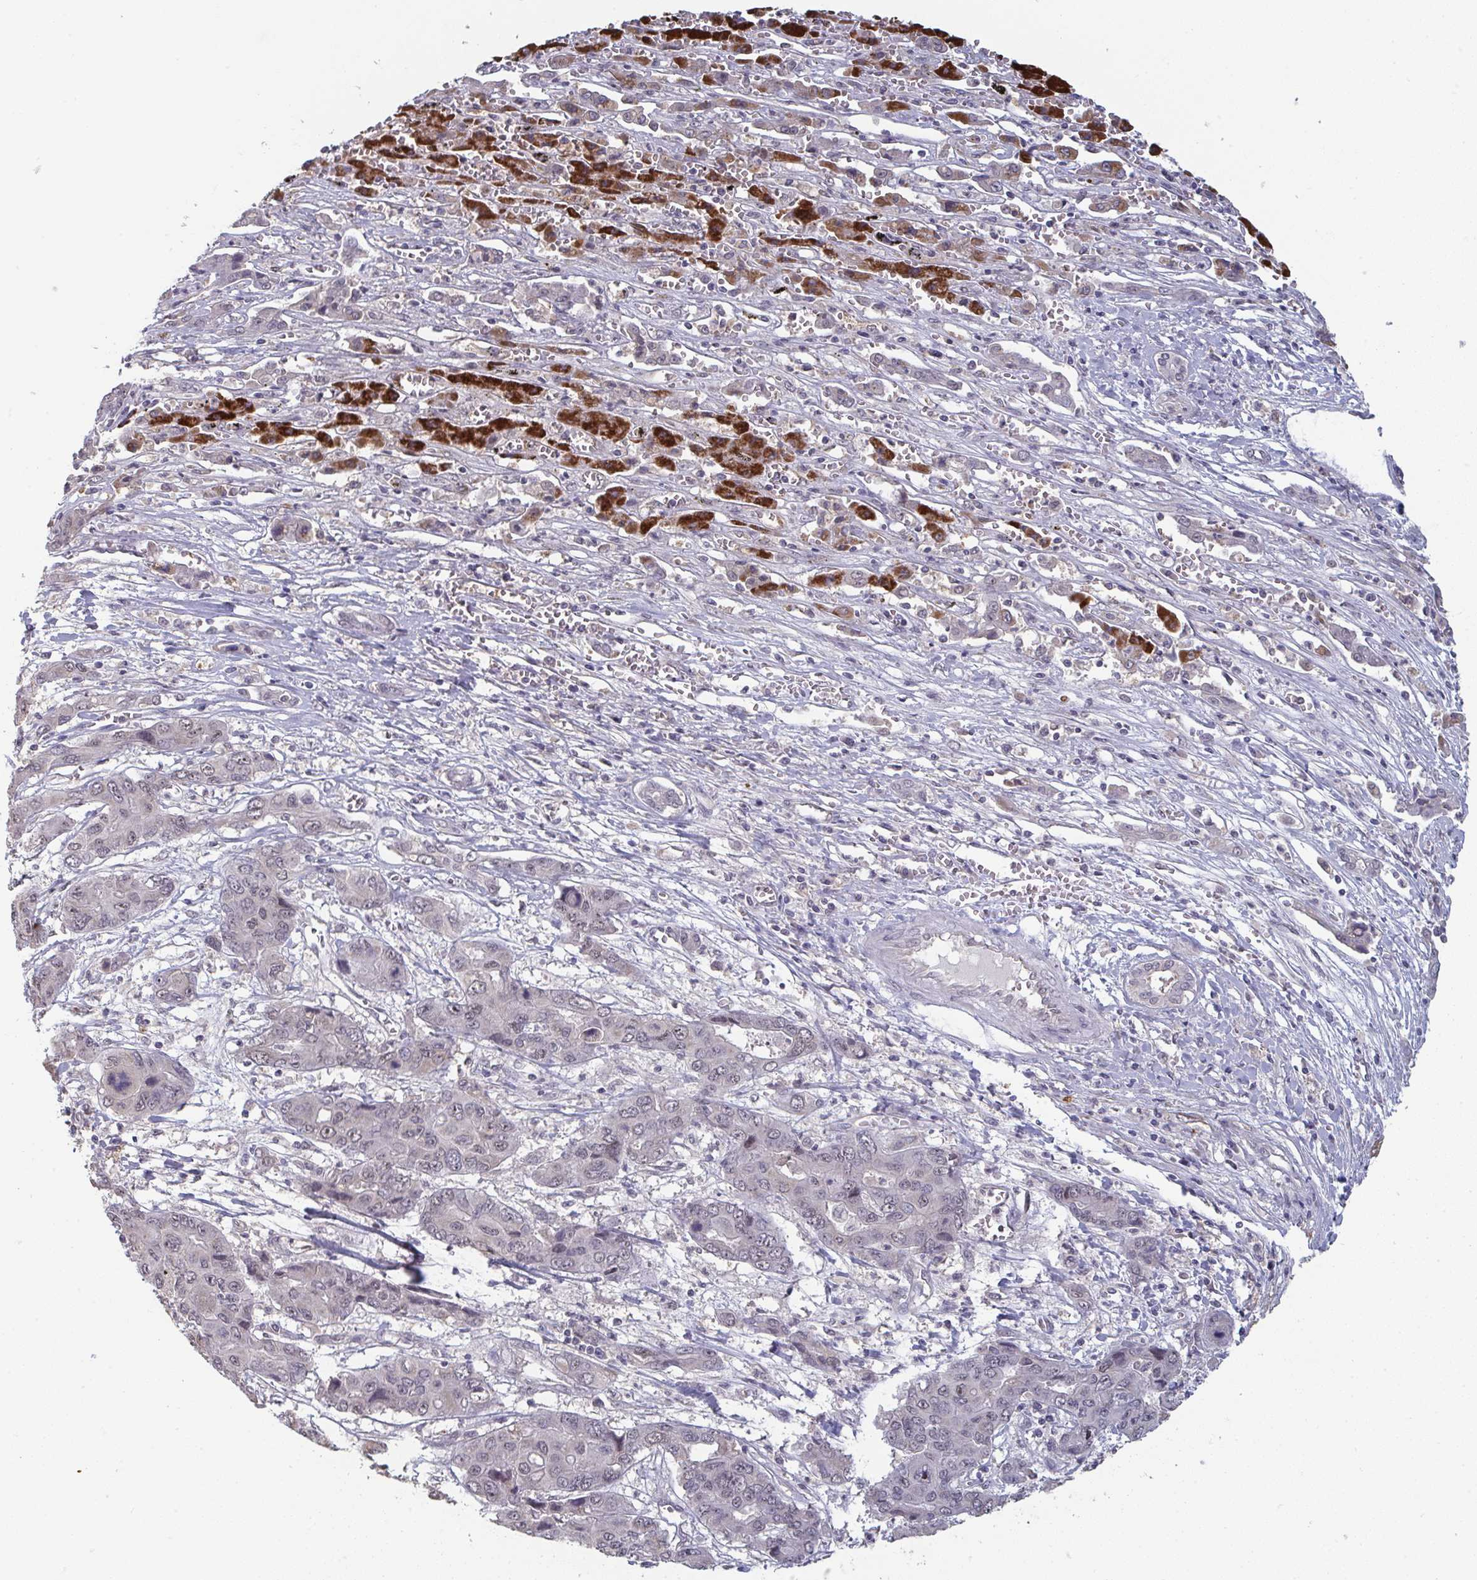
{"staining": {"intensity": "negative", "quantity": "none", "location": "none"}, "tissue": "liver cancer", "cell_type": "Tumor cells", "image_type": "cancer", "snomed": [{"axis": "morphology", "description": "Cholangiocarcinoma"}, {"axis": "topography", "description": "Liver"}], "caption": "Immunohistochemistry (IHC) of liver cancer exhibits no positivity in tumor cells.", "gene": "LIX1", "patient": {"sex": "male", "age": 67}}